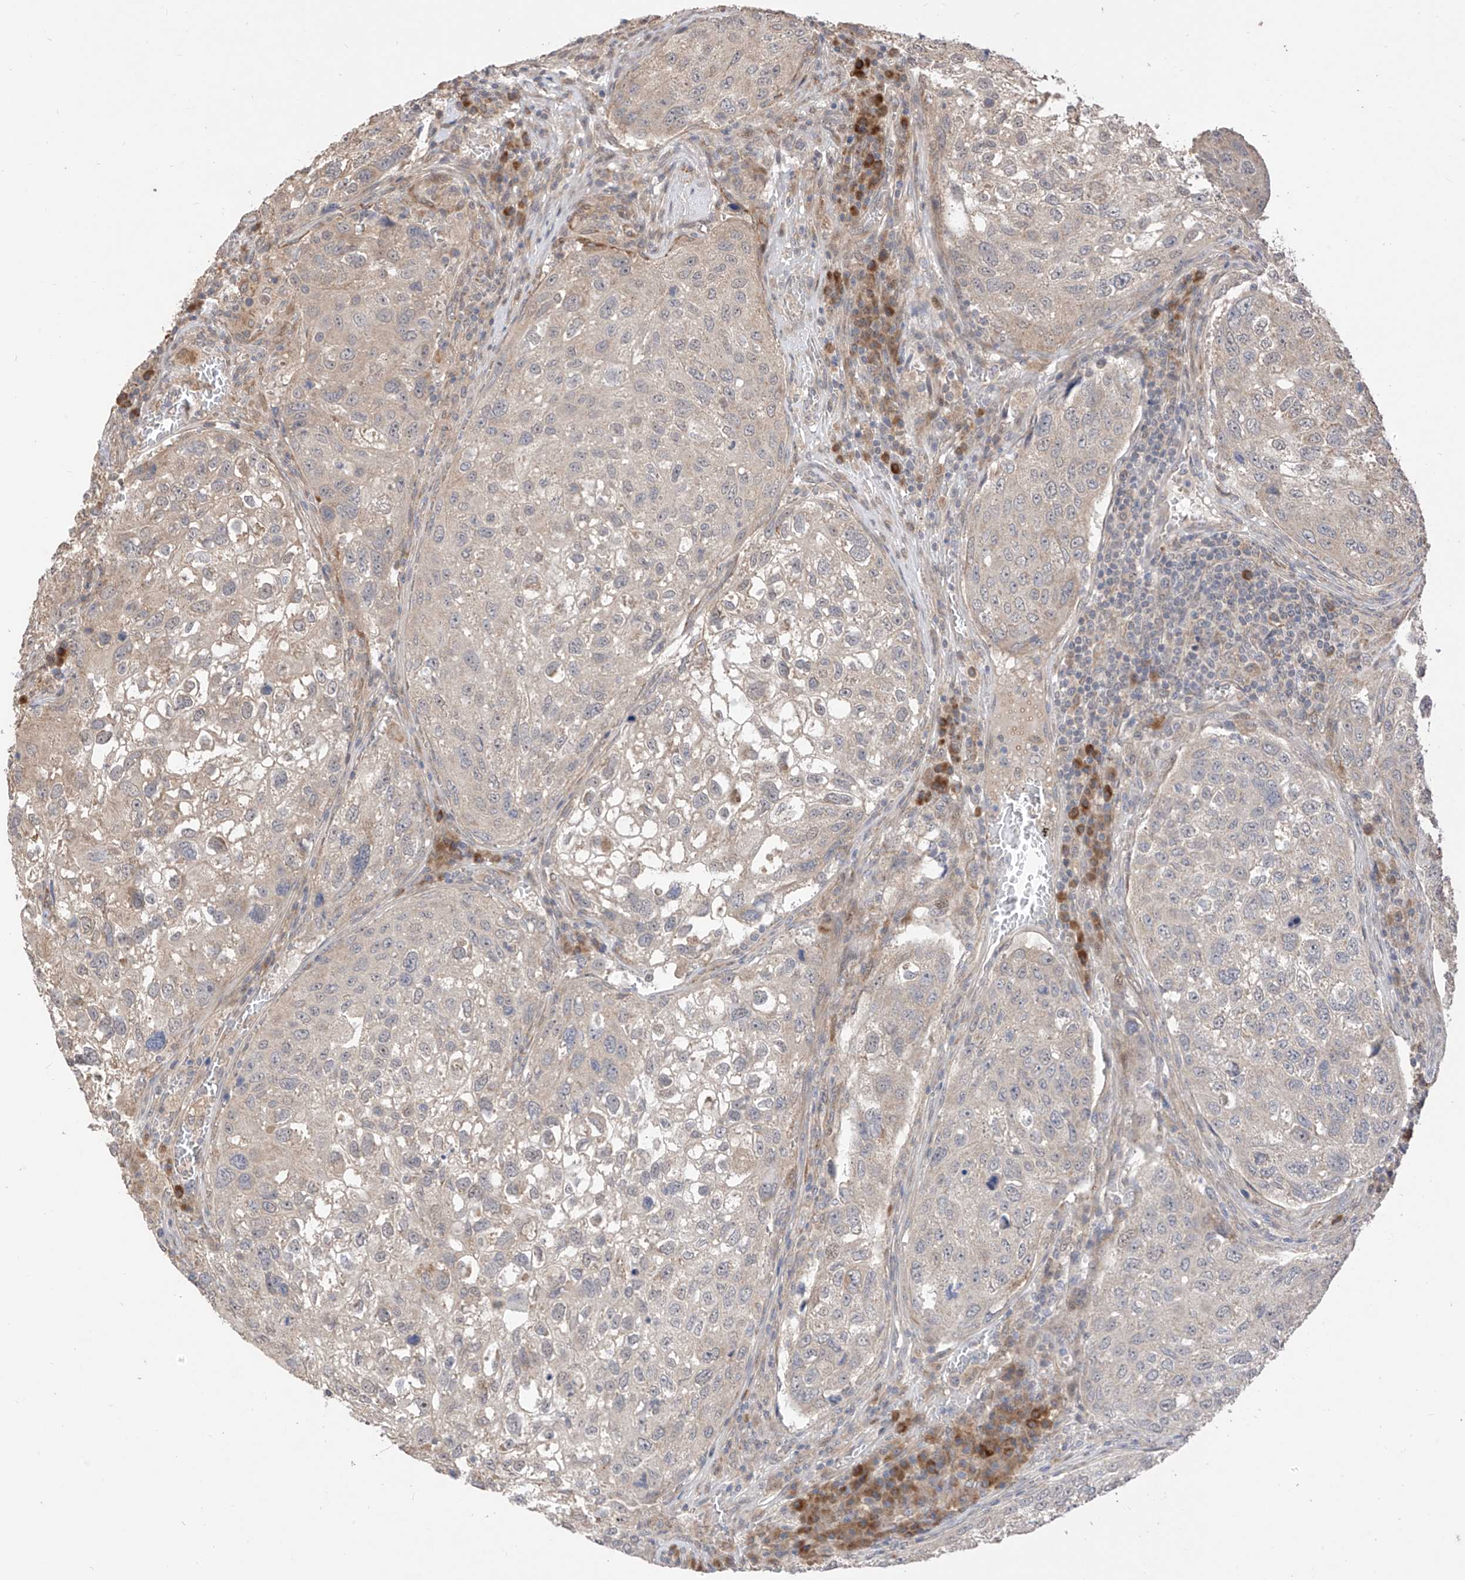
{"staining": {"intensity": "weak", "quantity": "<25%", "location": "cytoplasmic/membranous"}, "tissue": "urothelial cancer", "cell_type": "Tumor cells", "image_type": "cancer", "snomed": [{"axis": "morphology", "description": "Urothelial carcinoma, High grade"}, {"axis": "topography", "description": "Lymph node"}, {"axis": "topography", "description": "Urinary bladder"}], "caption": "Human urothelial carcinoma (high-grade) stained for a protein using IHC shows no staining in tumor cells.", "gene": "LATS1", "patient": {"sex": "male", "age": 51}}